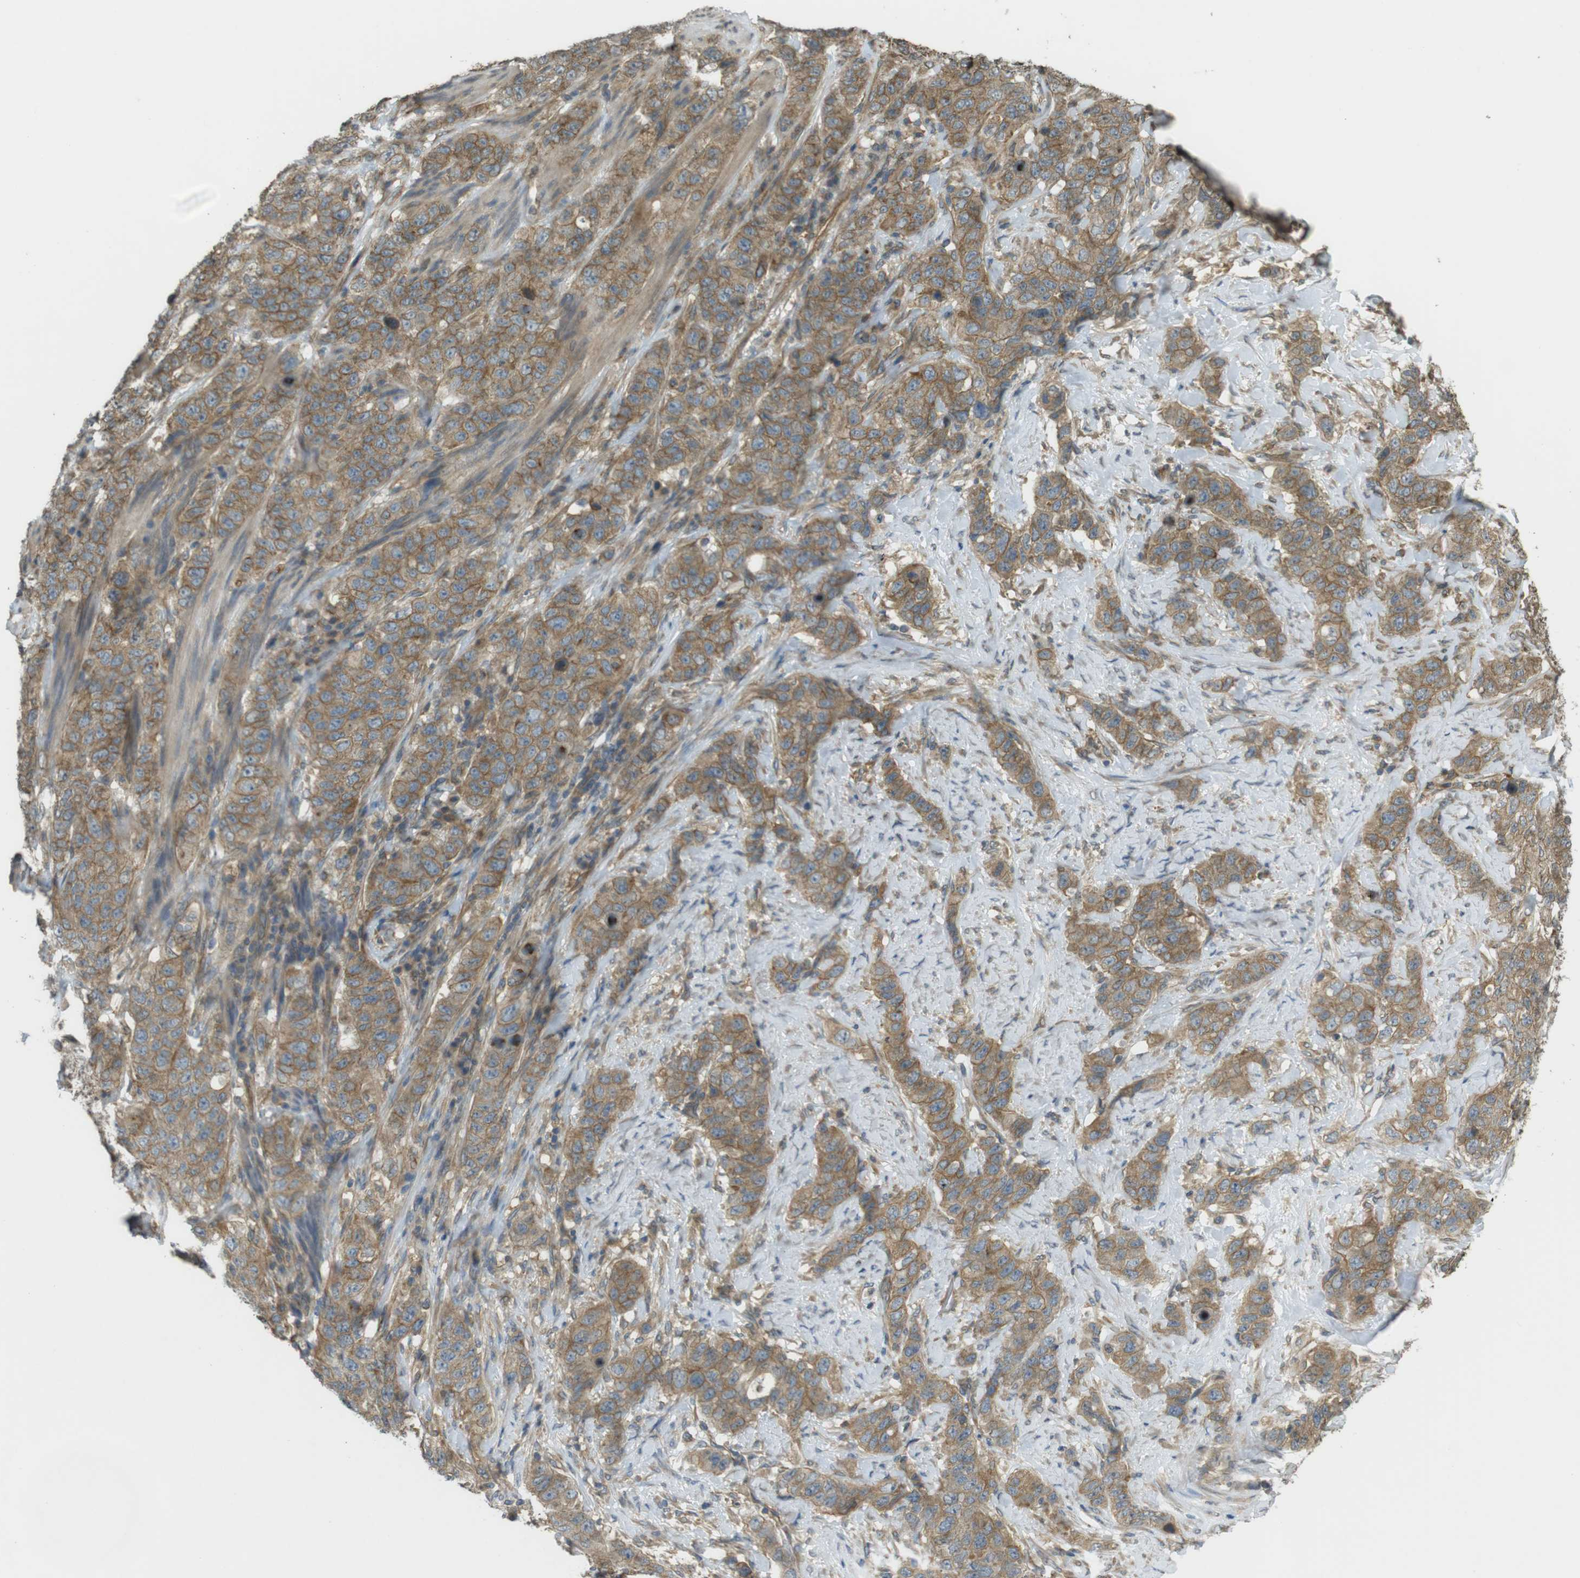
{"staining": {"intensity": "moderate", "quantity": ">75%", "location": "cytoplasmic/membranous"}, "tissue": "stomach cancer", "cell_type": "Tumor cells", "image_type": "cancer", "snomed": [{"axis": "morphology", "description": "Adenocarcinoma, NOS"}, {"axis": "topography", "description": "Stomach"}], "caption": "Immunohistochemistry (DAB (3,3'-diaminobenzidine)) staining of adenocarcinoma (stomach) exhibits moderate cytoplasmic/membranous protein expression in about >75% of tumor cells.", "gene": "KIF5B", "patient": {"sex": "male", "age": 48}}